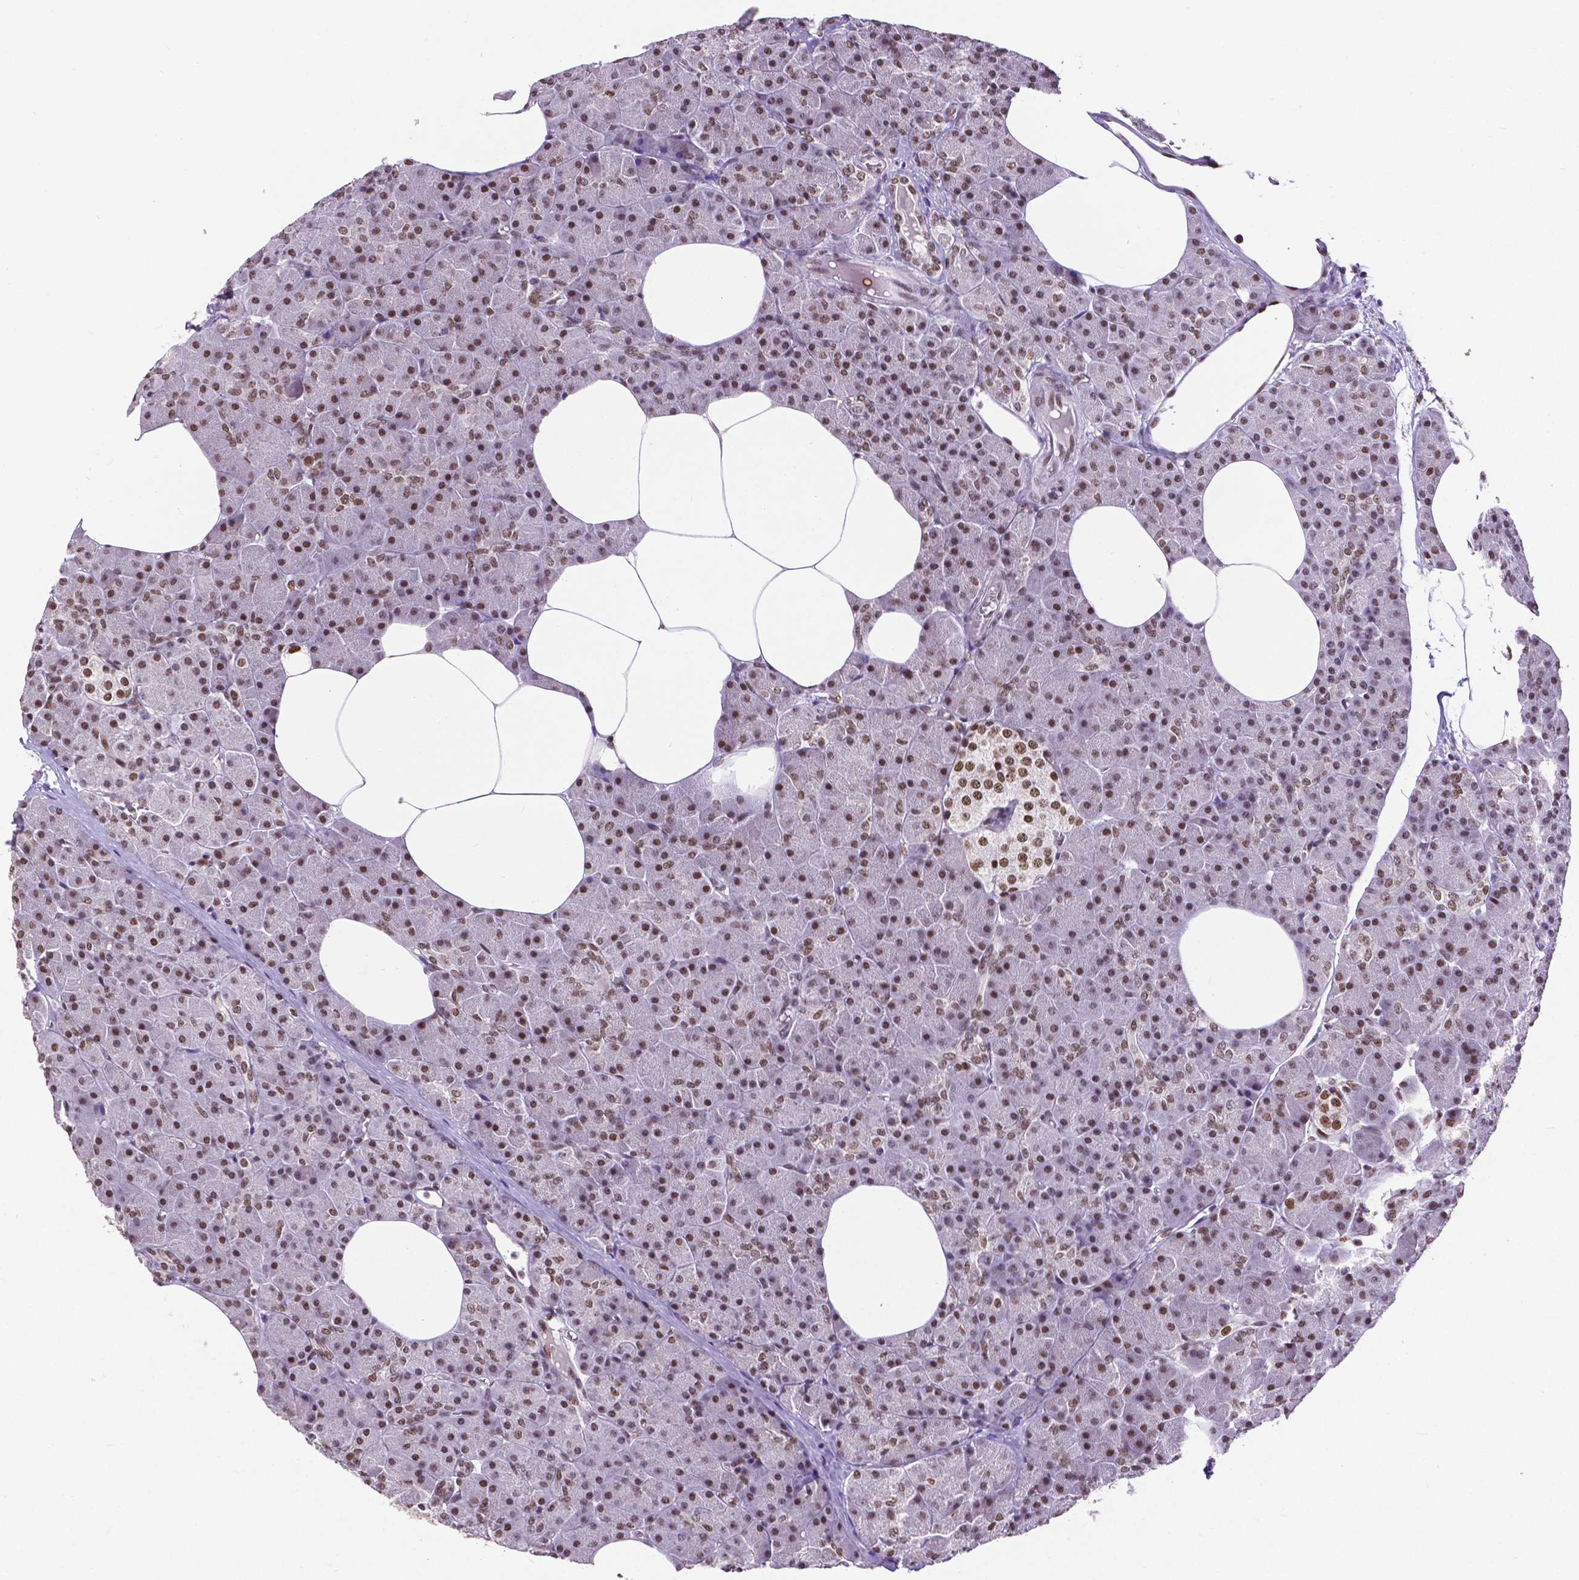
{"staining": {"intensity": "strong", "quantity": "25%-75%", "location": "nuclear"}, "tissue": "pancreas", "cell_type": "Exocrine glandular cells", "image_type": "normal", "snomed": [{"axis": "morphology", "description": "Normal tissue, NOS"}, {"axis": "topography", "description": "Pancreas"}], "caption": "Immunohistochemical staining of normal human pancreas exhibits high levels of strong nuclear staining in approximately 25%-75% of exocrine glandular cells.", "gene": "ATRX", "patient": {"sex": "female", "age": 45}}